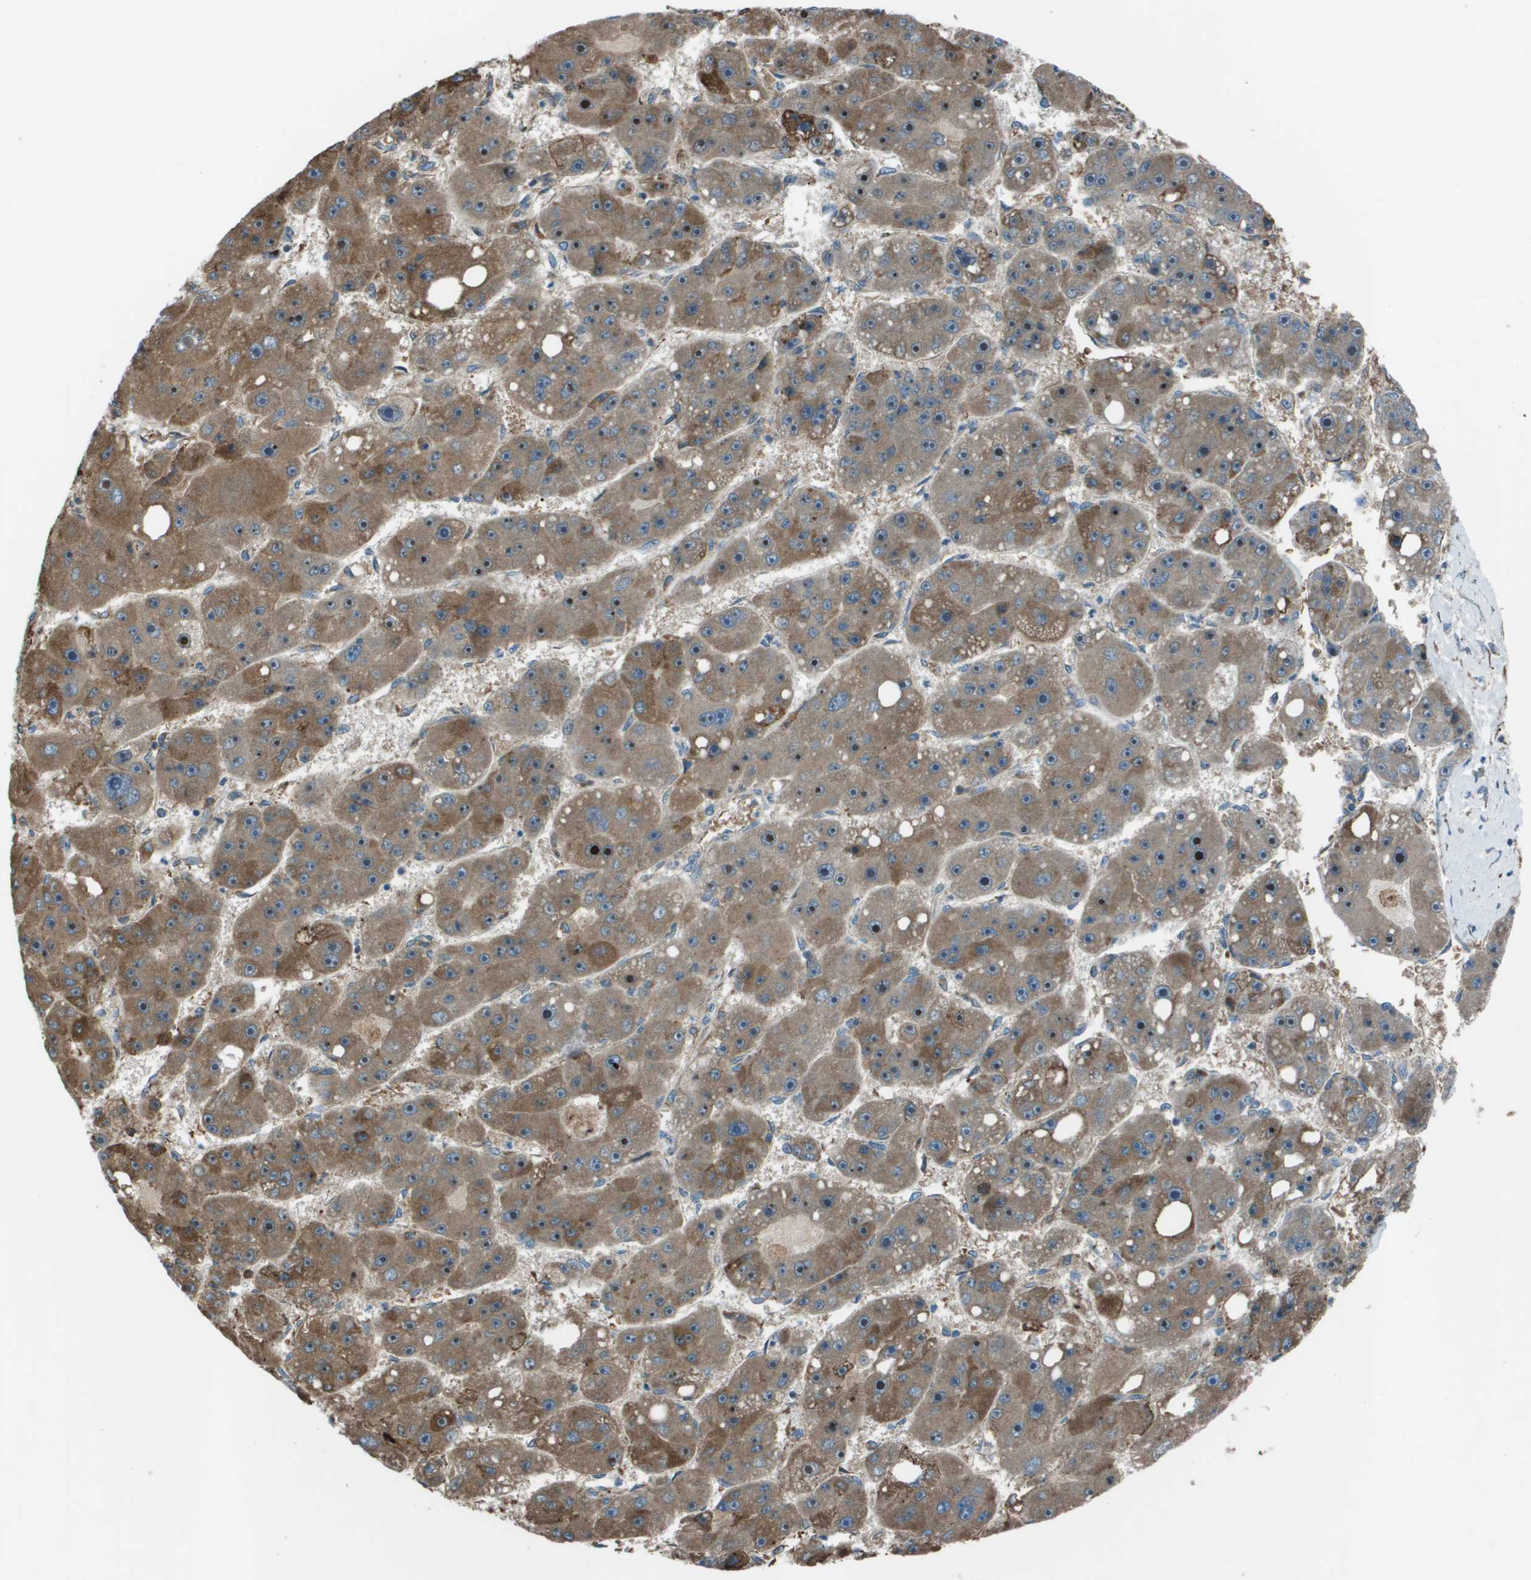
{"staining": {"intensity": "moderate", "quantity": ">75%", "location": "cytoplasmic/membranous,nuclear"}, "tissue": "liver cancer", "cell_type": "Tumor cells", "image_type": "cancer", "snomed": [{"axis": "morphology", "description": "Carcinoma, Hepatocellular, NOS"}, {"axis": "topography", "description": "Liver"}], "caption": "Brown immunohistochemical staining in human hepatocellular carcinoma (liver) demonstrates moderate cytoplasmic/membranous and nuclear expression in about >75% of tumor cells.", "gene": "UTS2", "patient": {"sex": "female", "age": 61}}